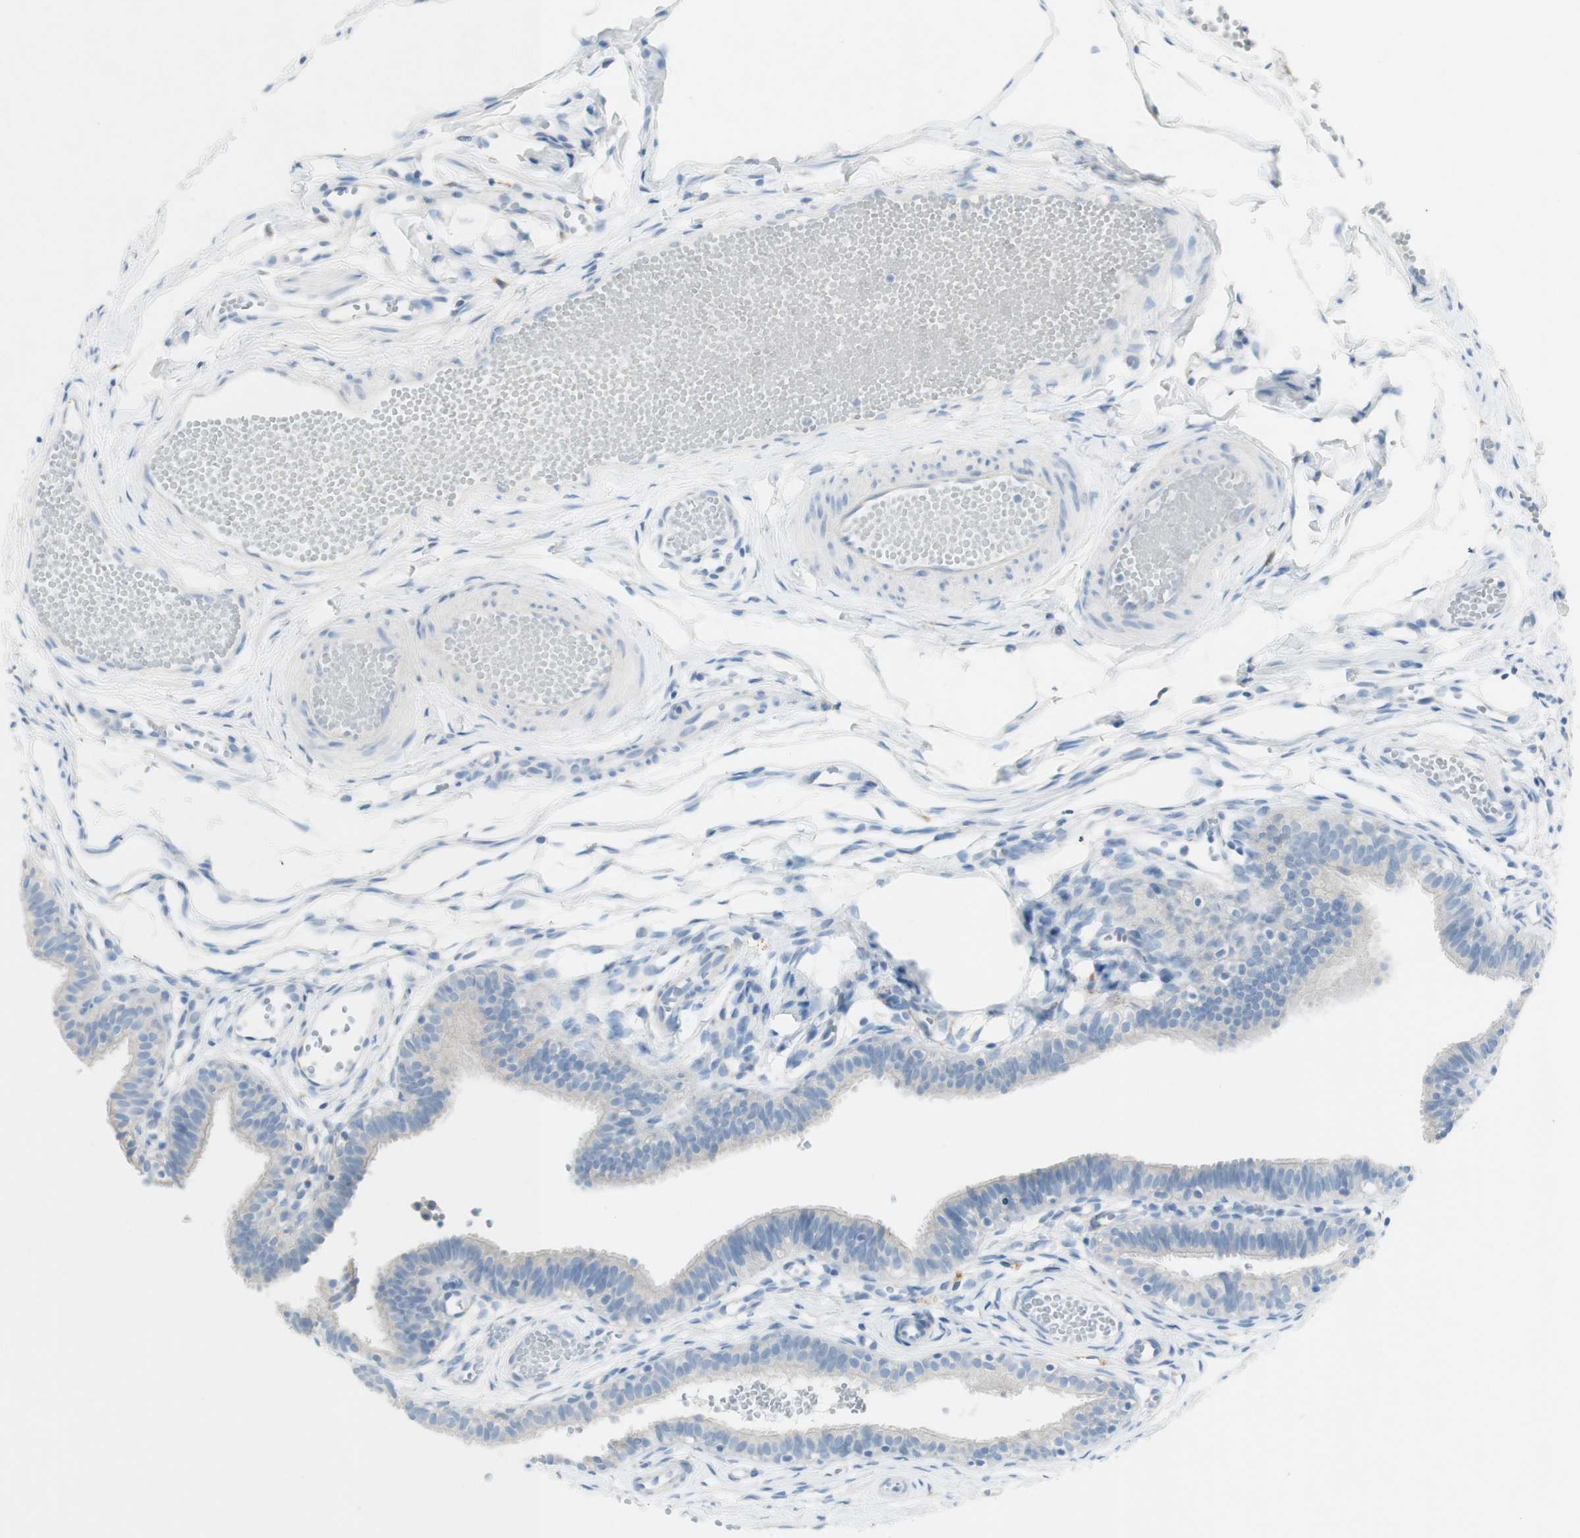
{"staining": {"intensity": "negative", "quantity": "none", "location": "none"}, "tissue": "fallopian tube", "cell_type": "Glandular cells", "image_type": "normal", "snomed": [{"axis": "morphology", "description": "Normal tissue, NOS"}, {"axis": "topography", "description": "Fallopian tube"}, {"axis": "topography", "description": "Placenta"}], "caption": "DAB immunohistochemical staining of normal fallopian tube demonstrates no significant staining in glandular cells. (DAB immunohistochemistry, high magnification).", "gene": "ART3", "patient": {"sex": "female", "age": 34}}